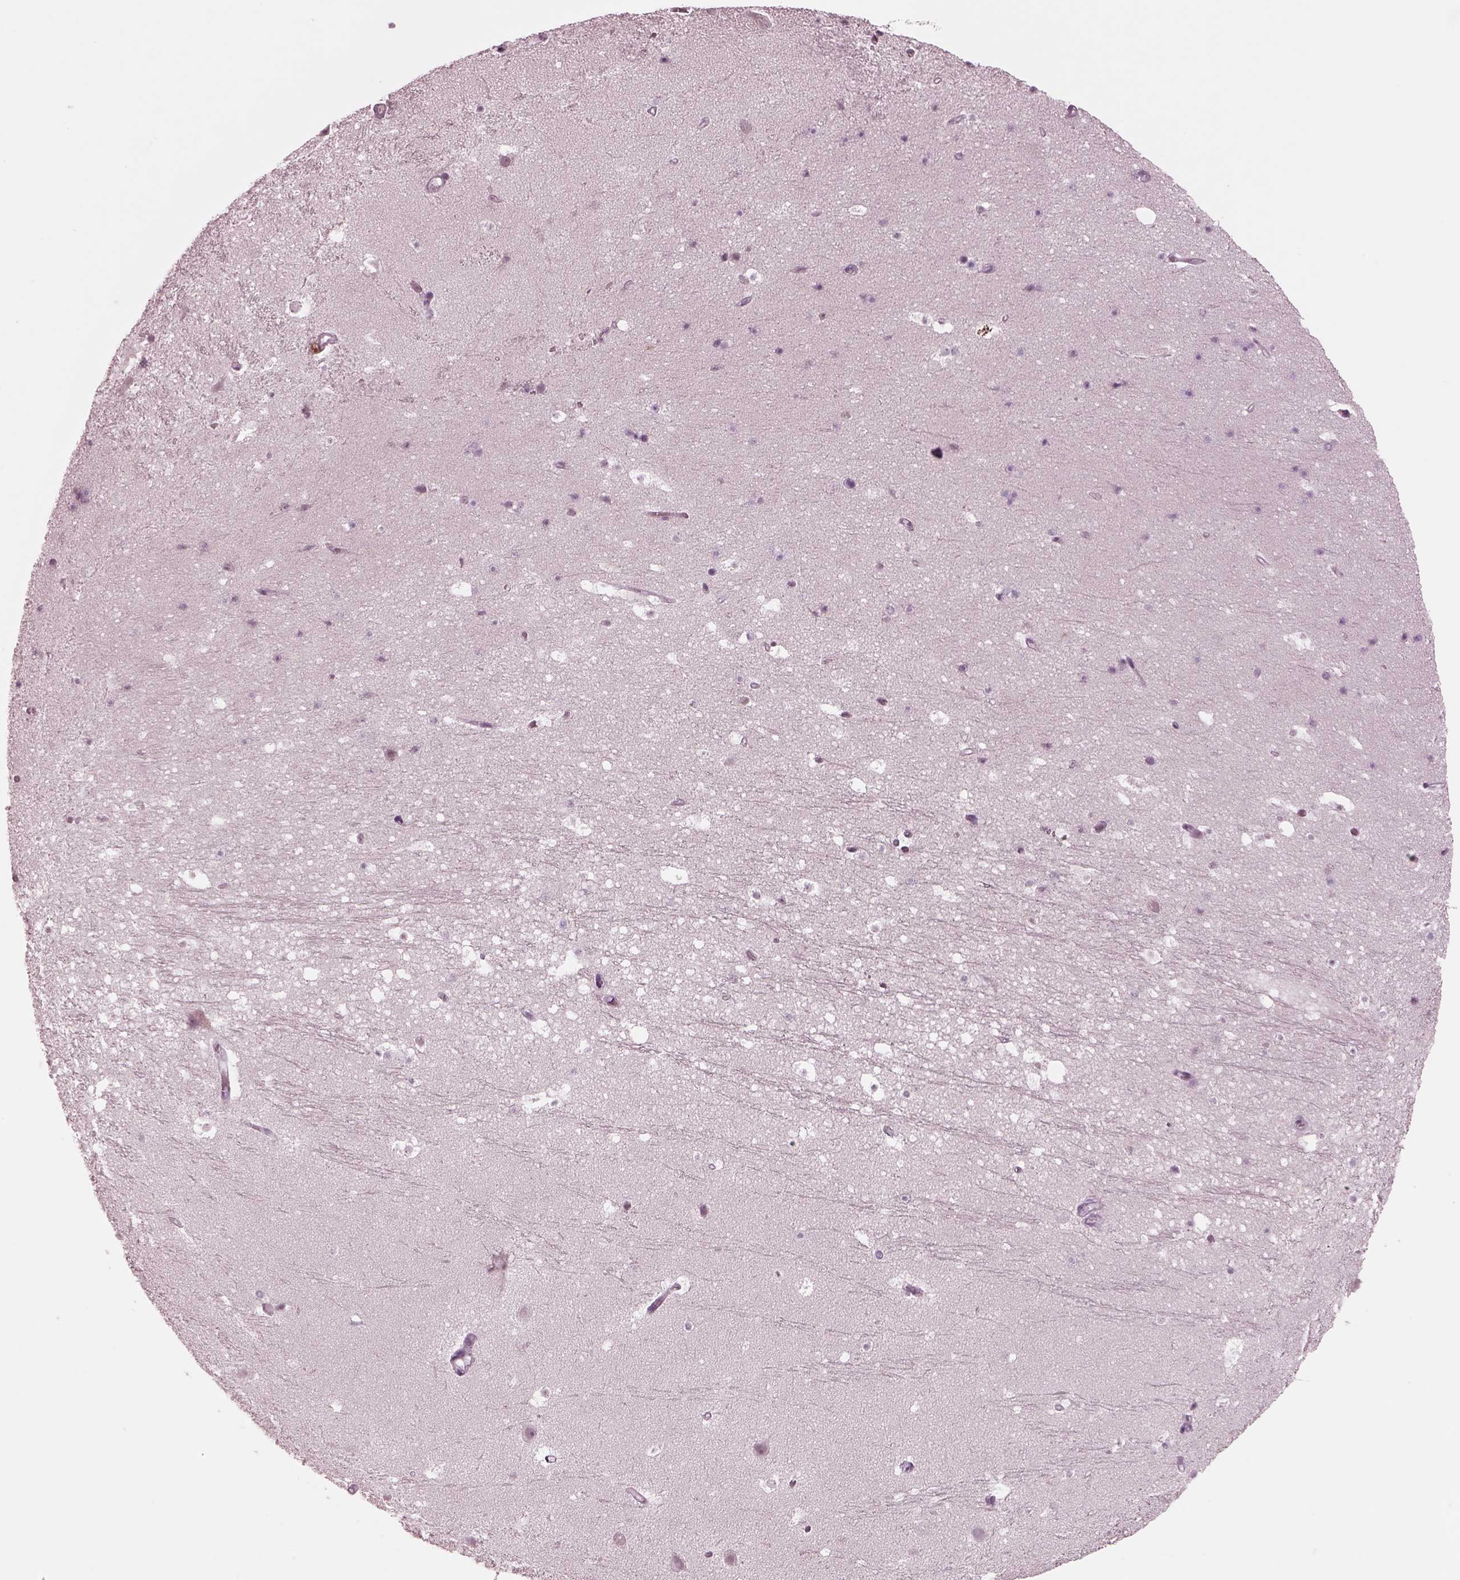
{"staining": {"intensity": "negative", "quantity": "none", "location": "none"}, "tissue": "hippocampus", "cell_type": "Glial cells", "image_type": "normal", "snomed": [{"axis": "morphology", "description": "Normal tissue, NOS"}, {"axis": "topography", "description": "Hippocampus"}], "caption": "High magnification brightfield microscopy of benign hippocampus stained with DAB (3,3'-diaminobenzidine) (brown) and counterstained with hematoxylin (blue): glial cells show no significant positivity.", "gene": "MIB2", "patient": {"sex": "male", "age": 26}}